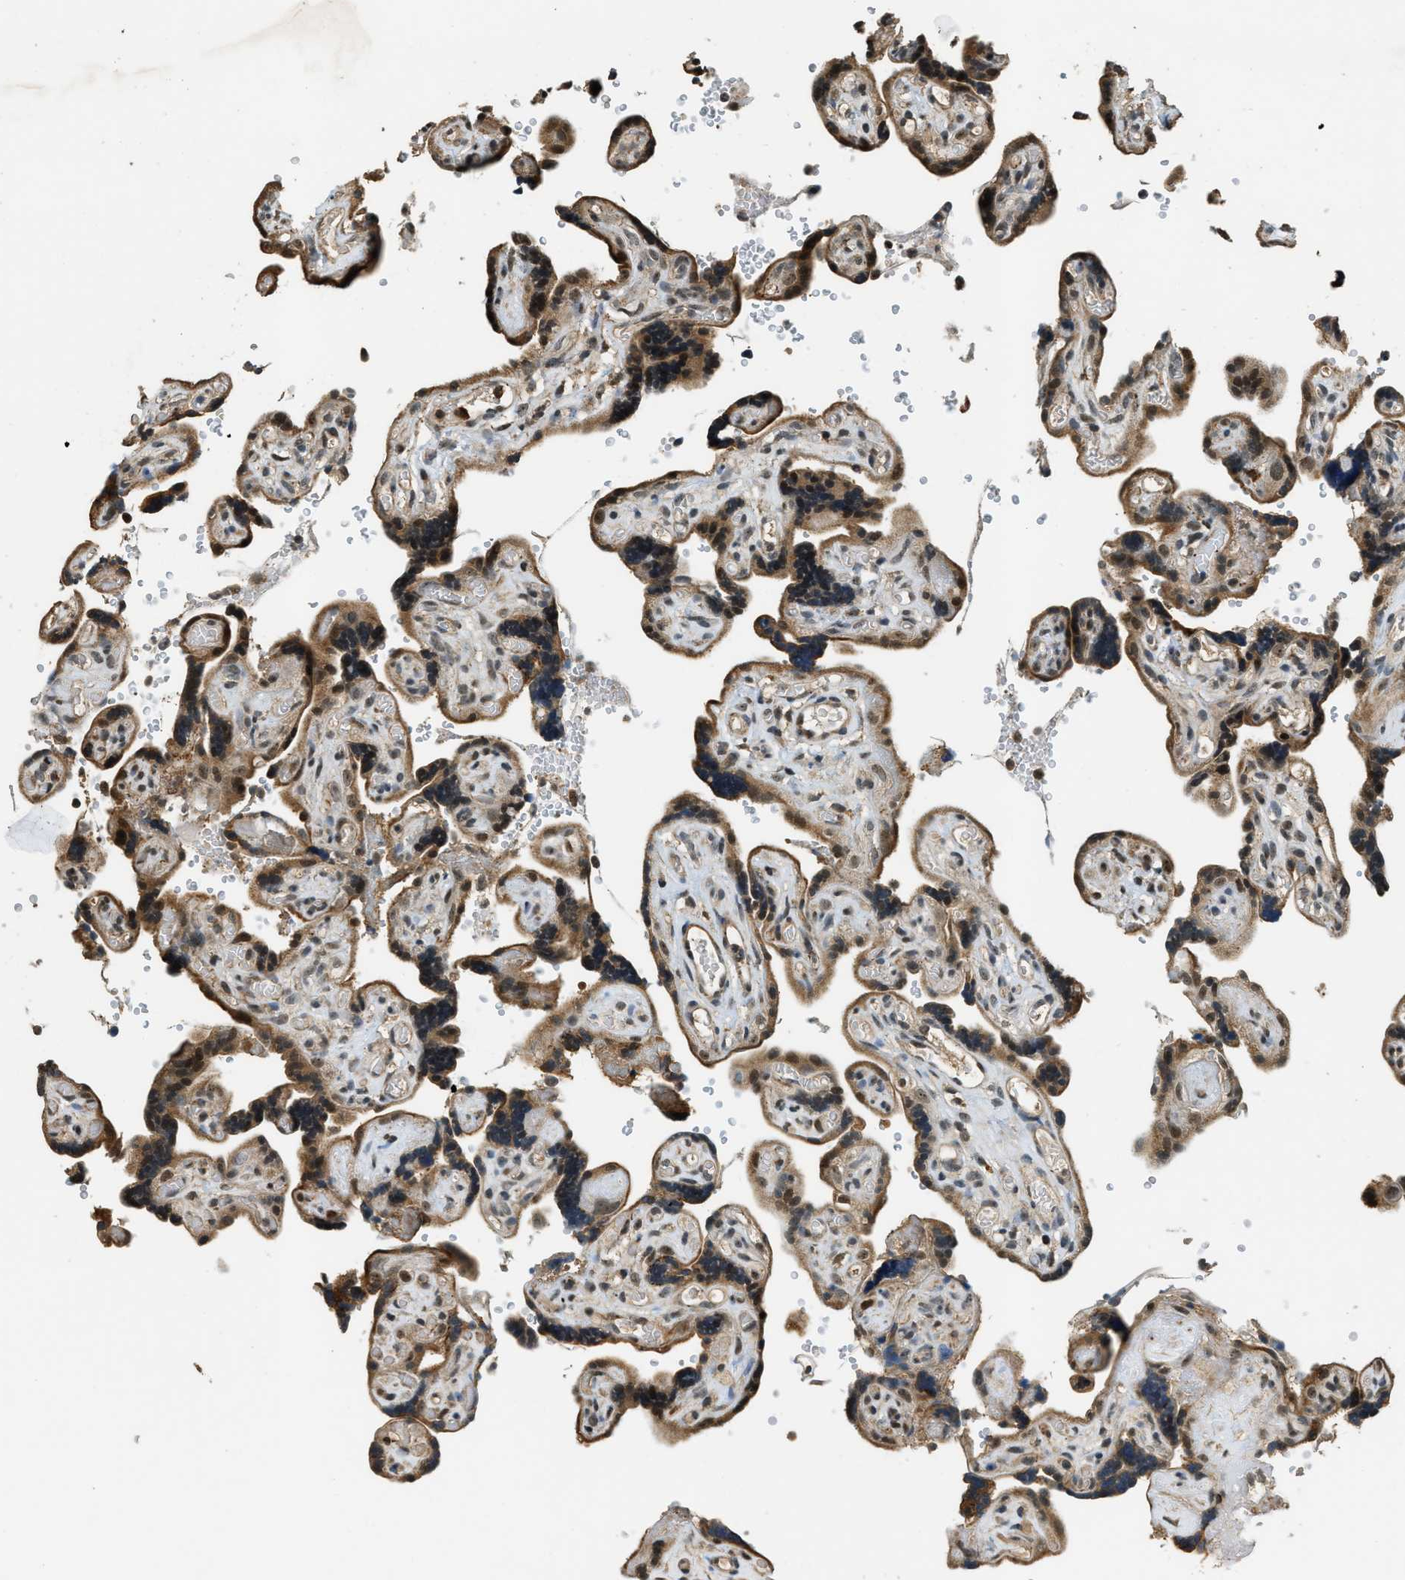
{"staining": {"intensity": "strong", "quantity": ">75%", "location": "cytoplasmic/membranous,nuclear"}, "tissue": "placenta", "cell_type": "Trophoblastic cells", "image_type": "normal", "snomed": [{"axis": "morphology", "description": "Normal tissue, NOS"}, {"axis": "topography", "description": "Placenta"}], "caption": "Strong cytoplasmic/membranous,nuclear staining is appreciated in approximately >75% of trophoblastic cells in normal placenta. (Brightfield microscopy of DAB IHC at high magnification).", "gene": "MED21", "patient": {"sex": "female", "age": 30}}